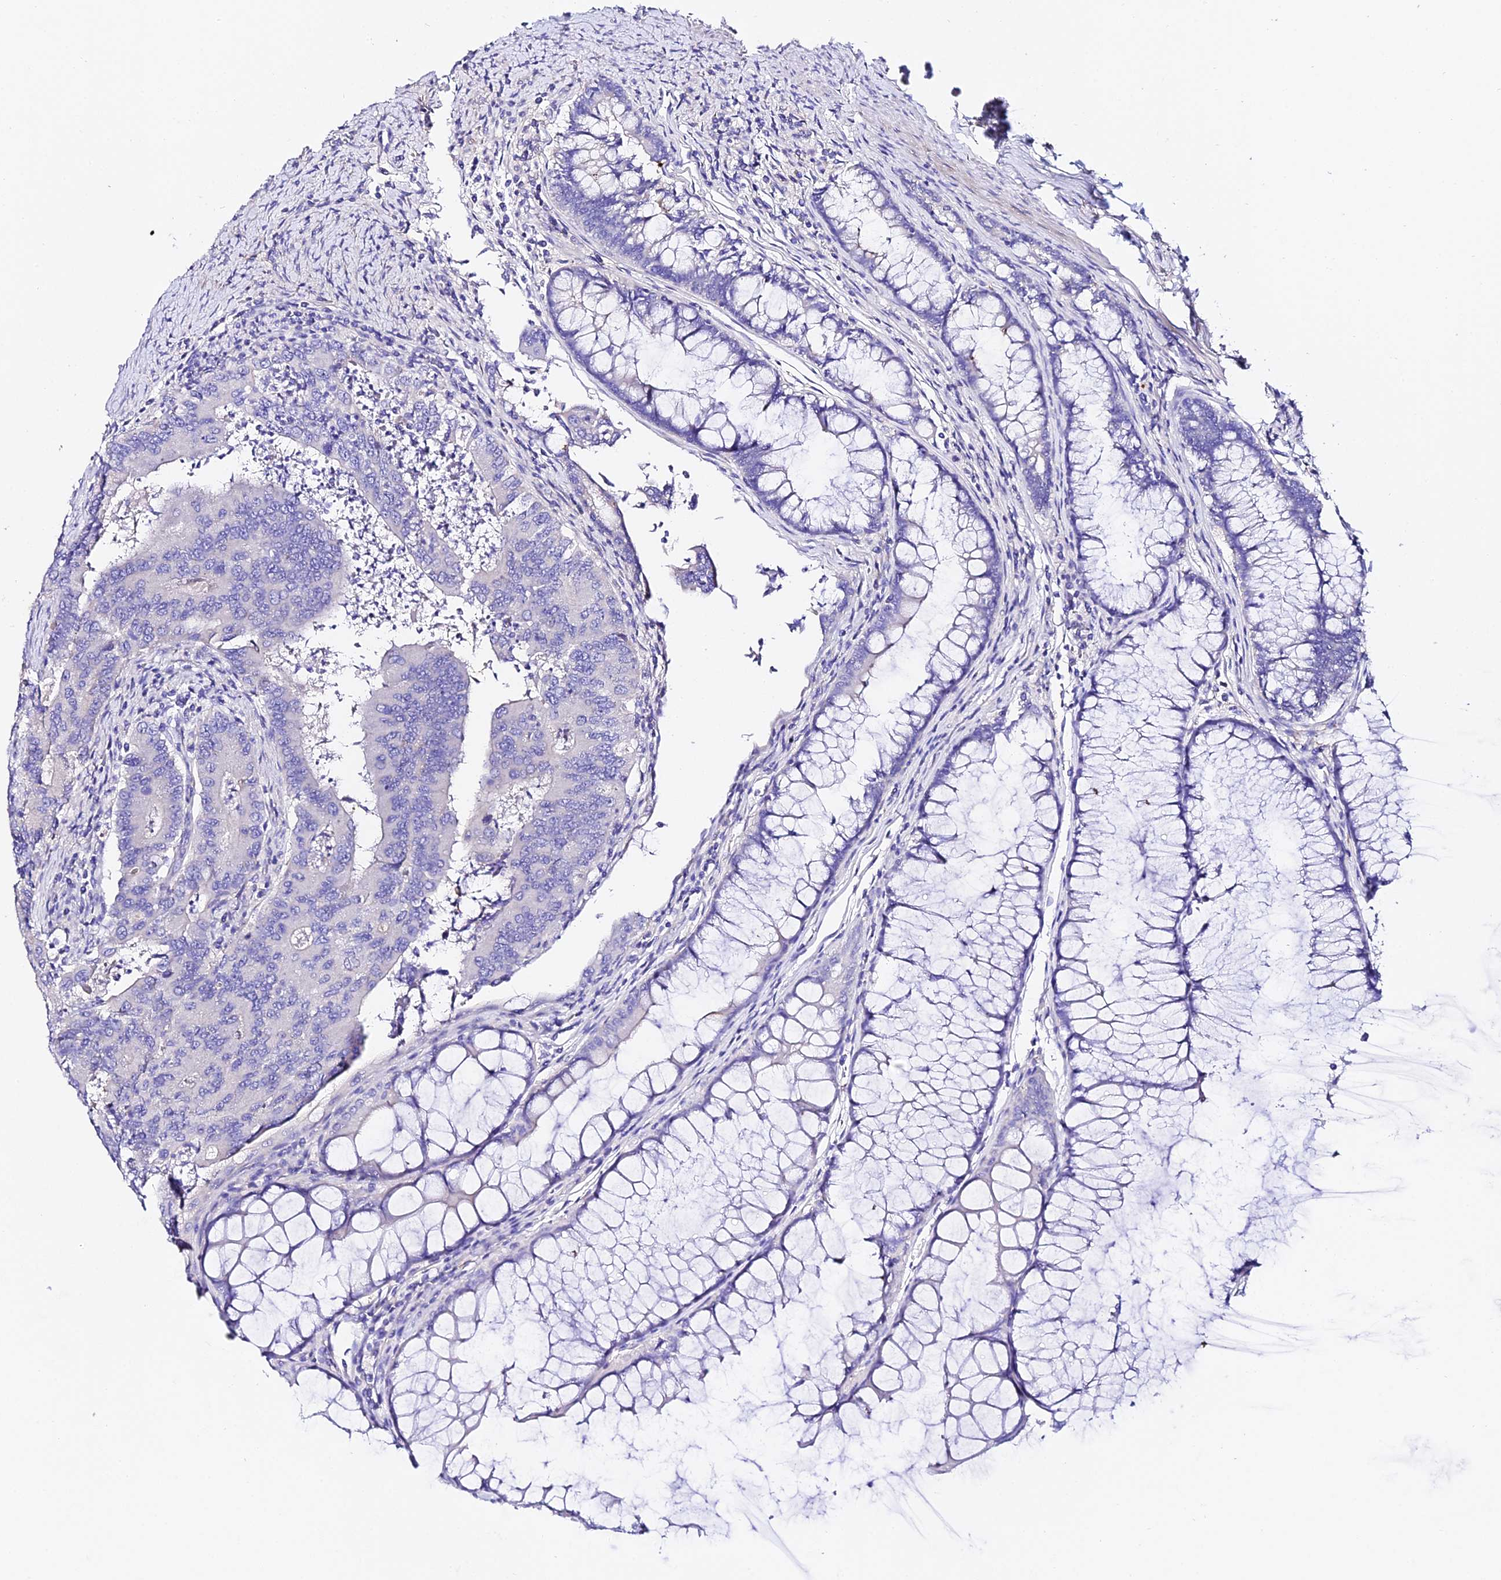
{"staining": {"intensity": "negative", "quantity": "none", "location": "none"}, "tissue": "colorectal cancer", "cell_type": "Tumor cells", "image_type": "cancer", "snomed": [{"axis": "morphology", "description": "Adenocarcinoma, NOS"}, {"axis": "topography", "description": "Colon"}], "caption": "Protein analysis of colorectal cancer (adenocarcinoma) displays no significant expression in tumor cells.", "gene": "TMEM117", "patient": {"sex": "female", "age": 67}}